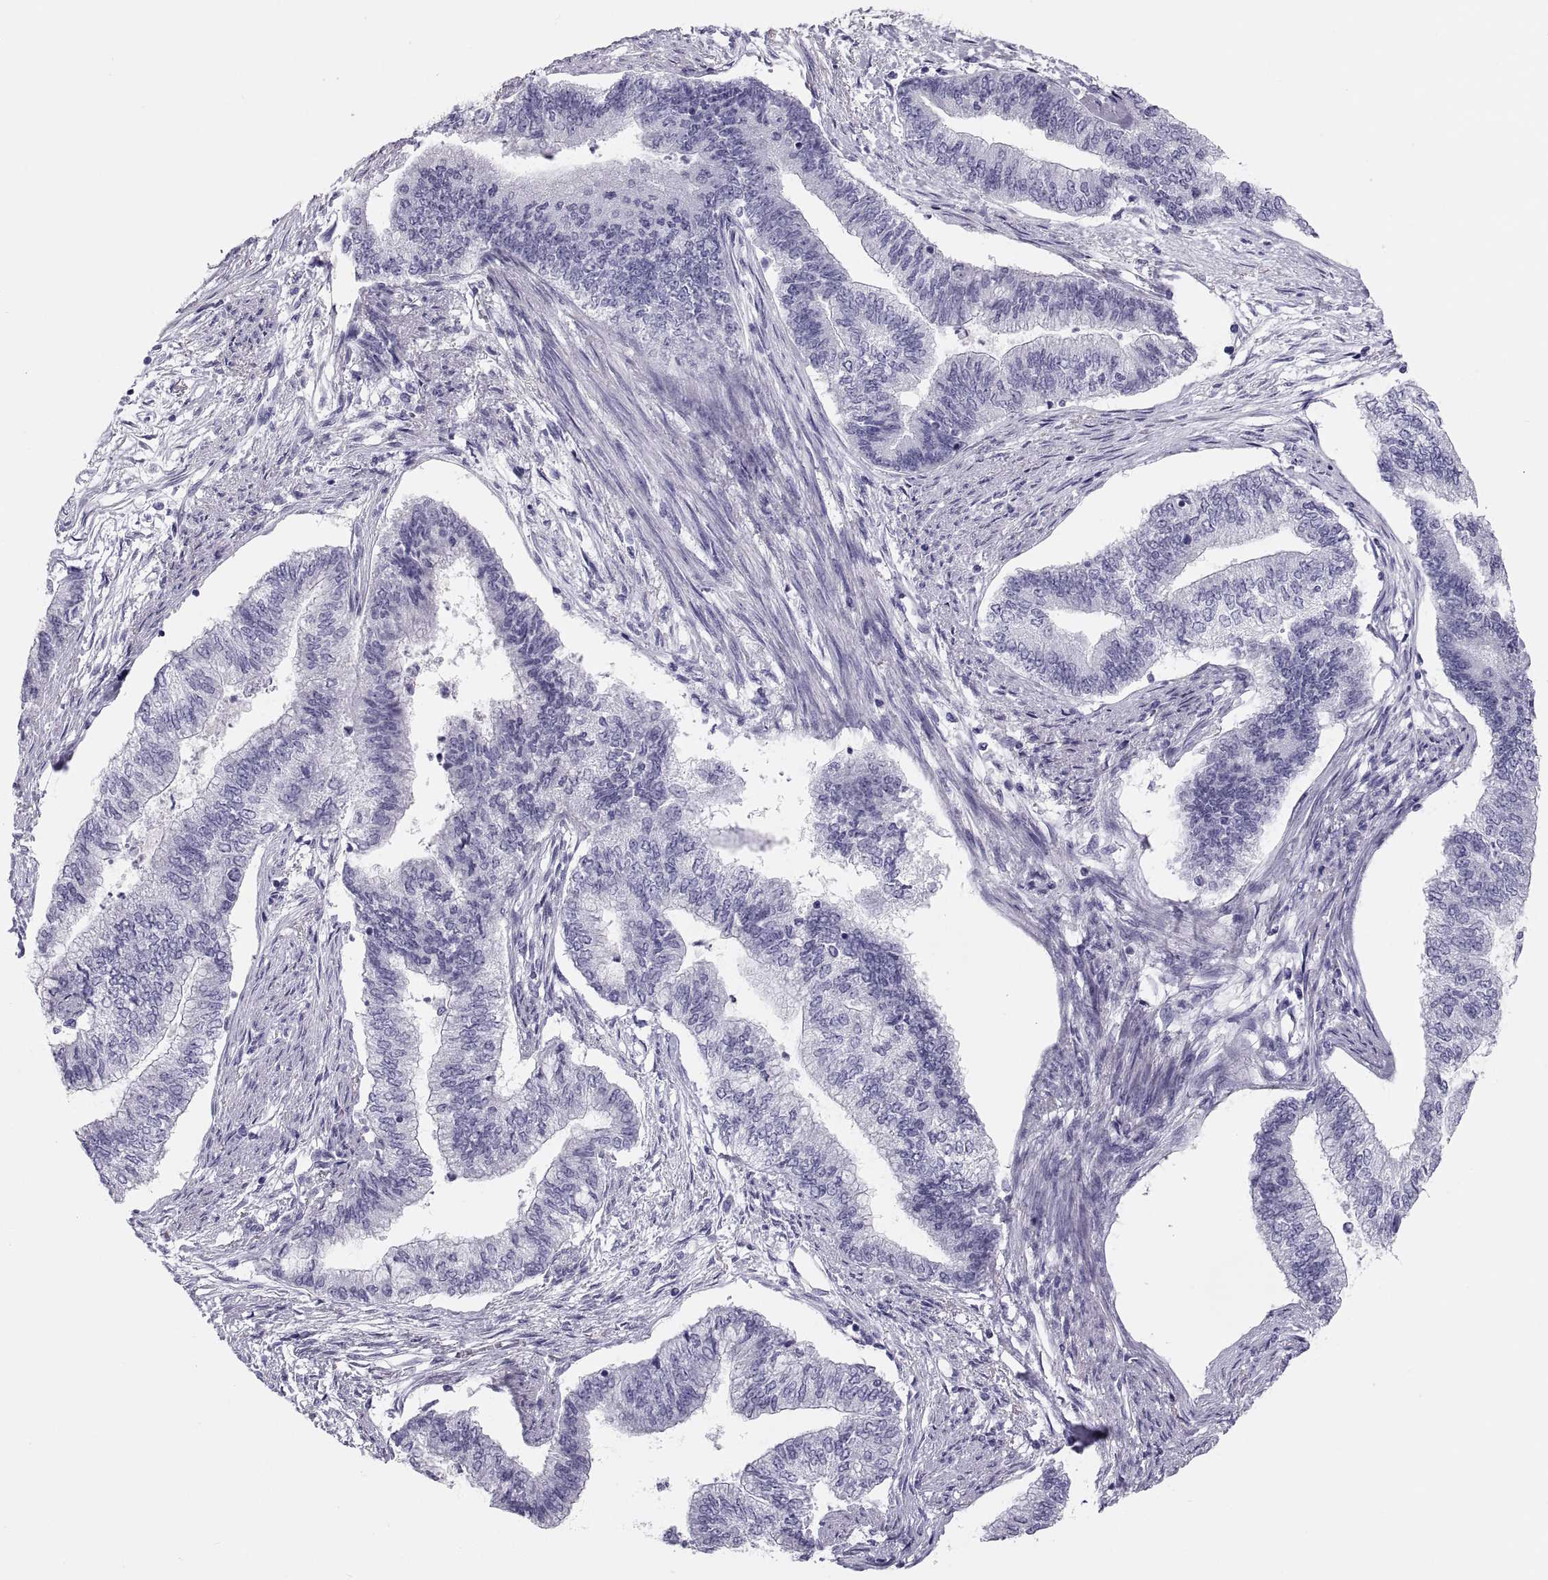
{"staining": {"intensity": "negative", "quantity": "none", "location": "none"}, "tissue": "endometrial cancer", "cell_type": "Tumor cells", "image_type": "cancer", "snomed": [{"axis": "morphology", "description": "Adenocarcinoma, NOS"}, {"axis": "topography", "description": "Endometrium"}], "caption": "This is a image of immunohistochemistry (IHC) staining of endometrial adenocarcinoma, which shows no expression in tumor cells.", "gene": "PAX2", "patient": {"sex": "female", "age": 65}}